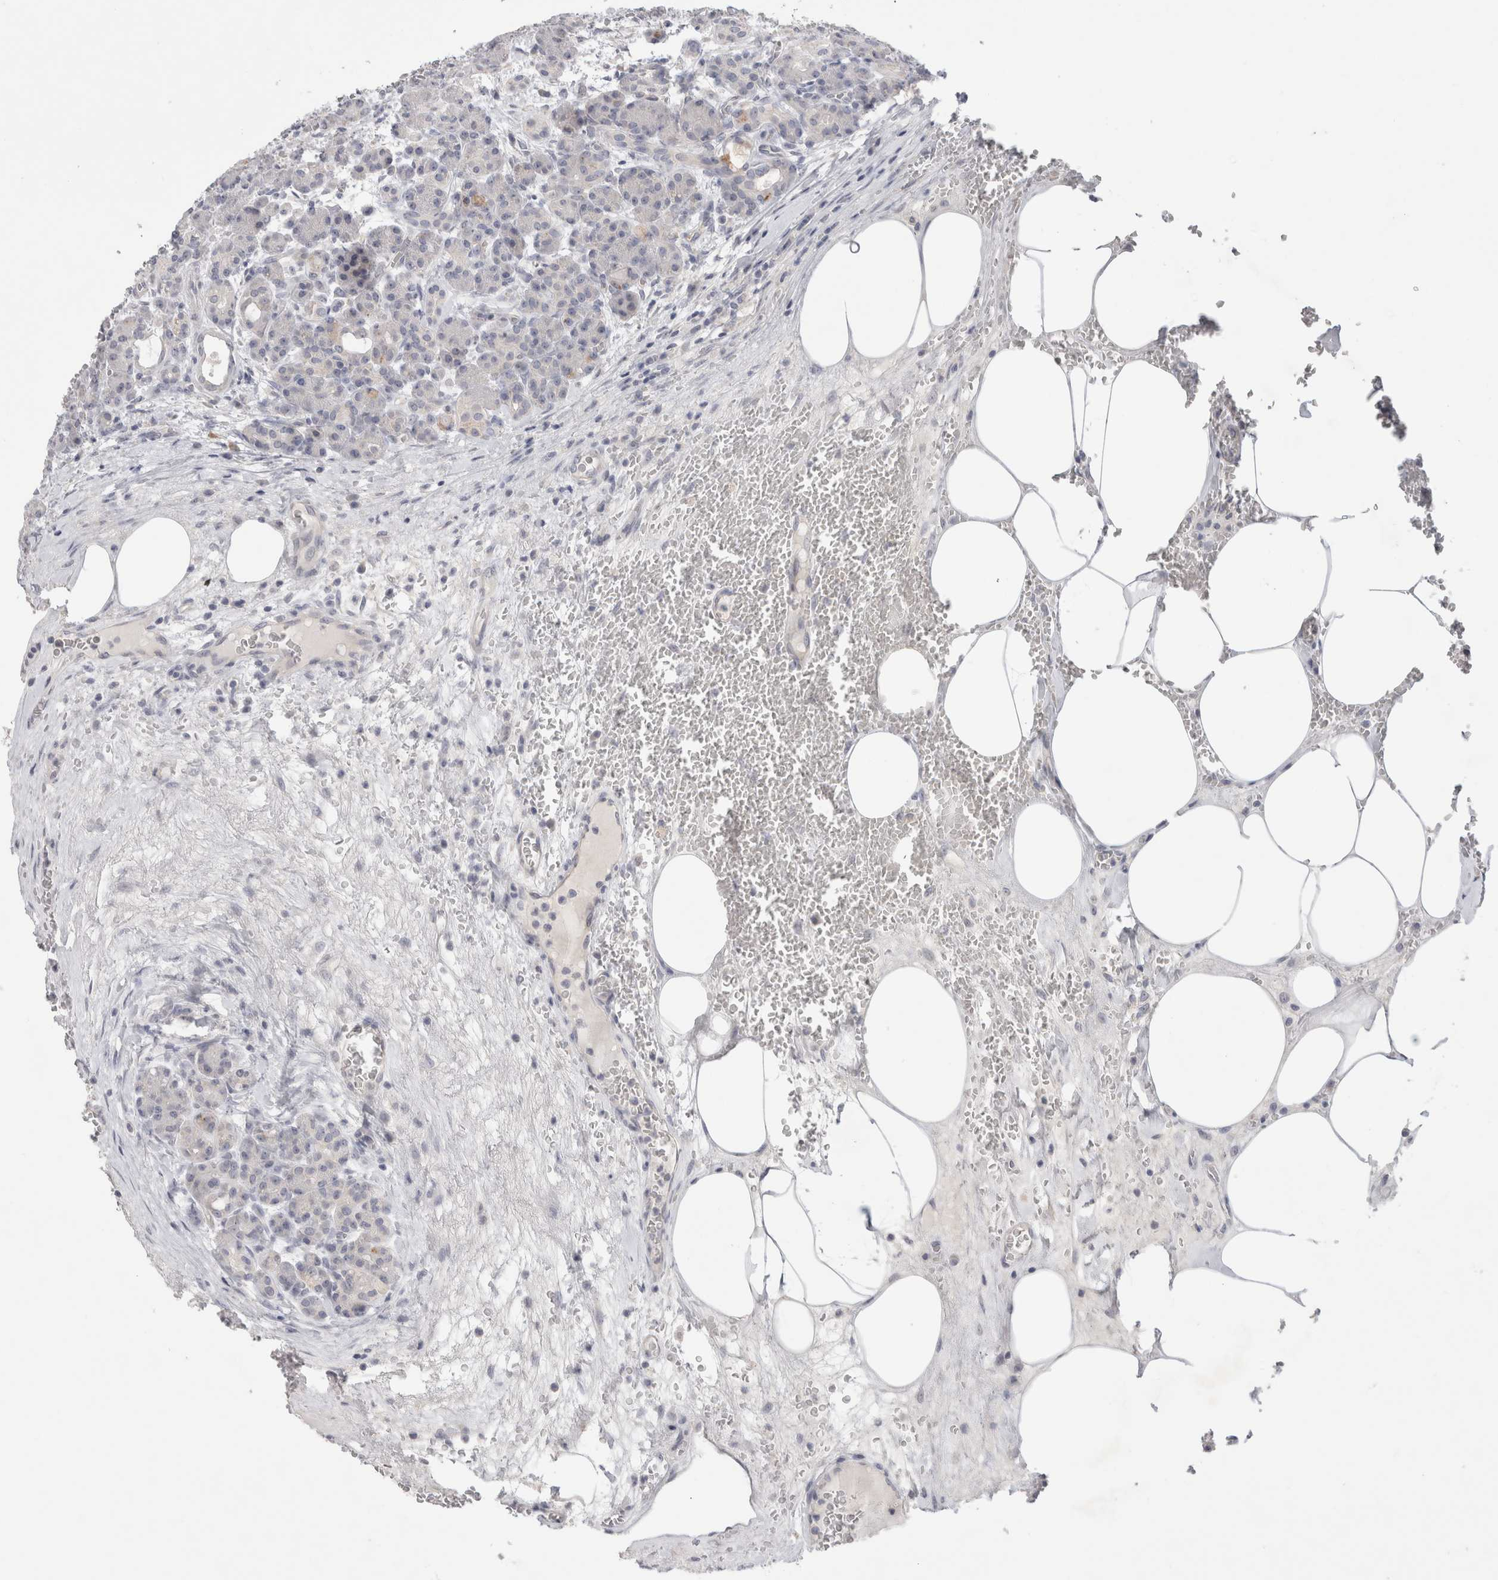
{"staining": {"intensity": "negative", "quantity": "none", "location": "none"}, "tissue": "pancreas", "cell_type": "Exocrine glandular cells", "image_type": "normal", "snomed": [{"axis": "morphology", "description": "Normal tissue, NOS"}, {"axis": "topography", "description": "Pancreas"}], "caption": "The image demonstrates no significant expression in exocrine glandular cells of pancreas.", "gene": "TONSL", "patient": {"sex": "male", "age": 63}}